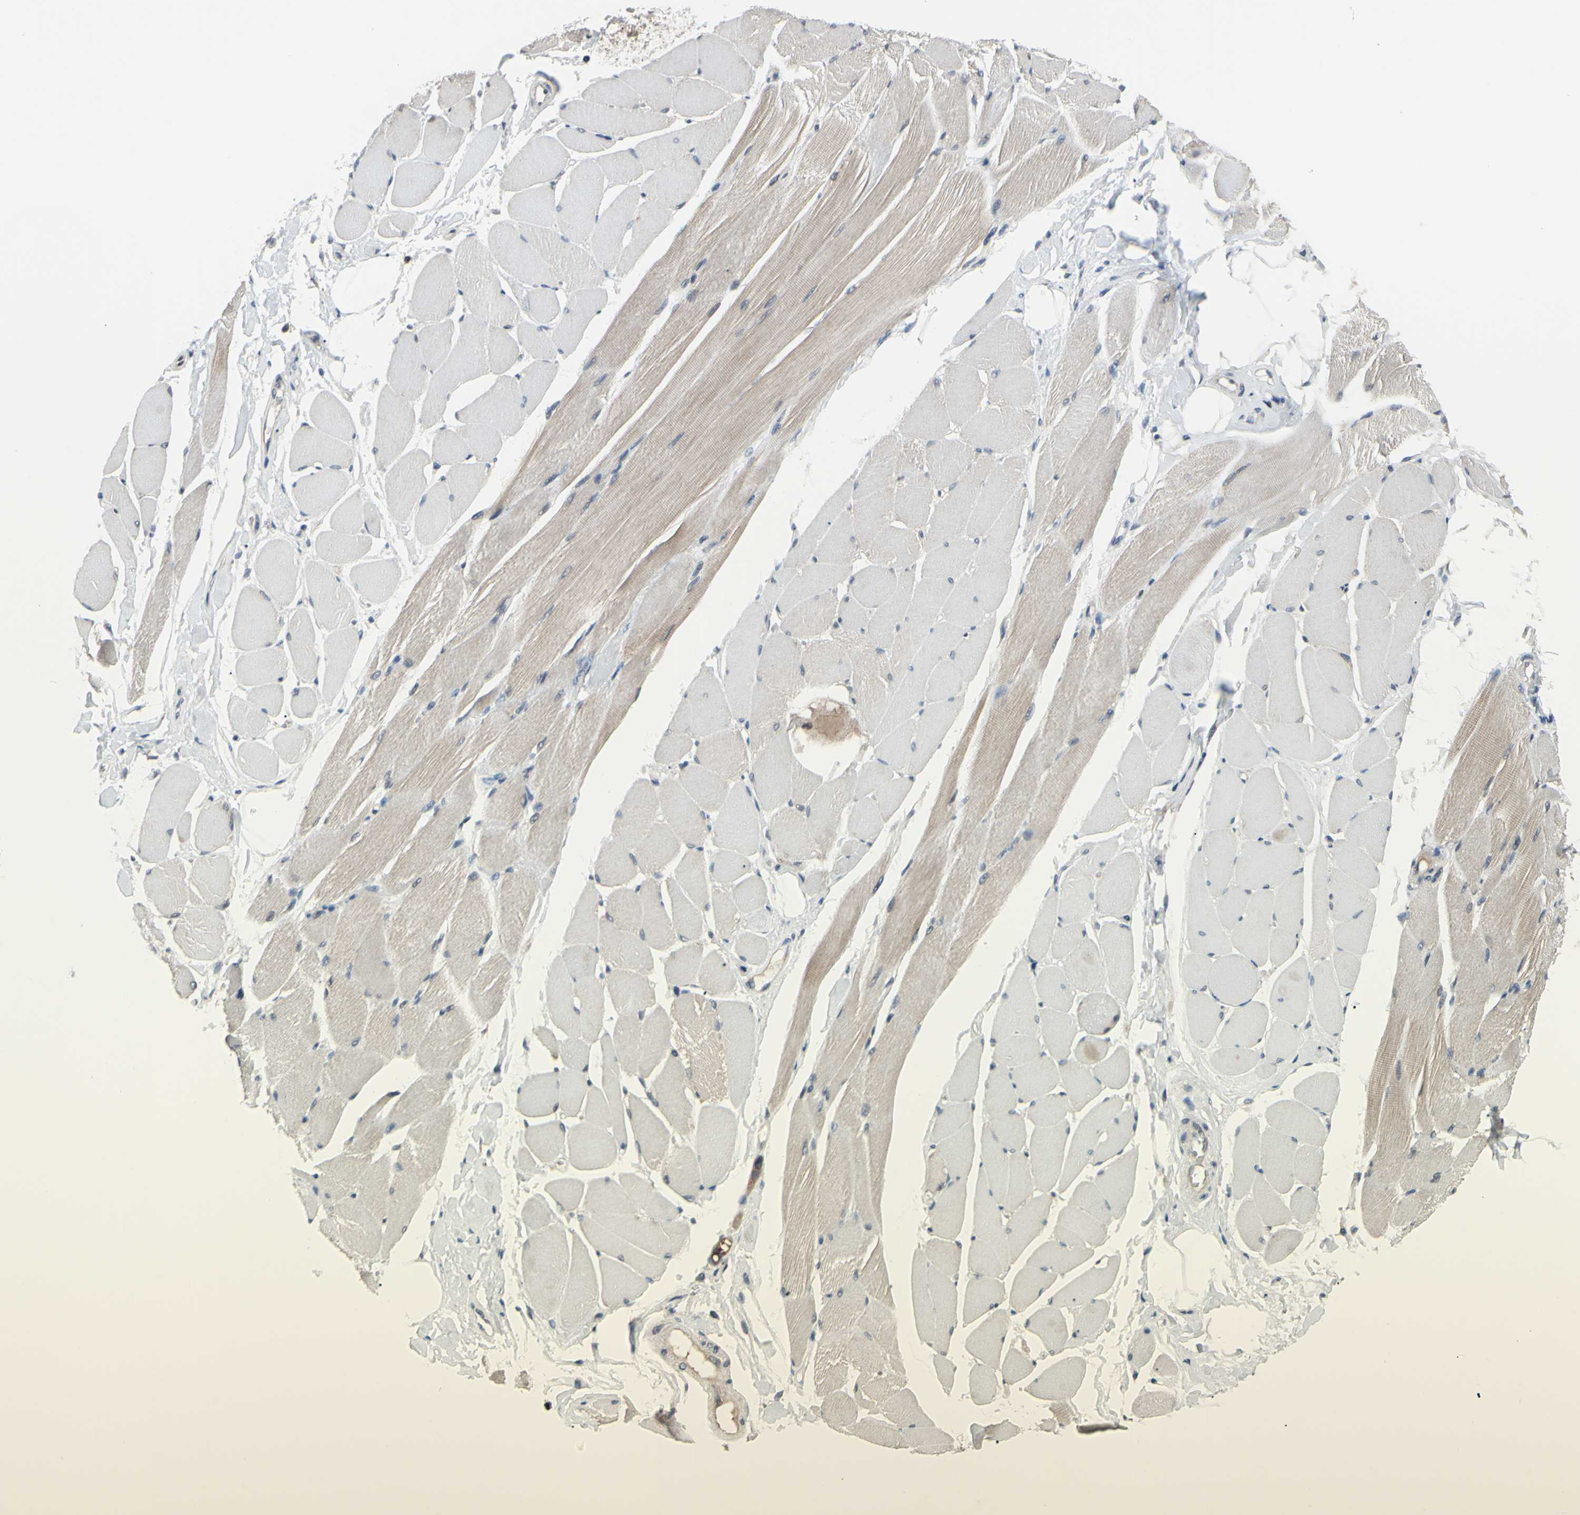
{"staining": {"intensity": "weak", "quantity": "25%-75%", "location": "cytoplasmic/membranous"}, "tissue": "skeletal muscle", "cell_type": "Myocytes", "image_type": "normal", "snomed": [{"axis": "morphology", "description": "Normal tissue, NOS"}, {"axis": "topography", "description": "Skeletal muscle"}, {"axis": "topography", "description": "Peripheral nerve tissue"}], "caption": "Myocytes show low levels of weak cytoplasmic/membranous expression in approximately 25%-75% of cells in benign skeletal muscle.", "gene": "SP4", "patient": {"sex": "female", "age": 84}}